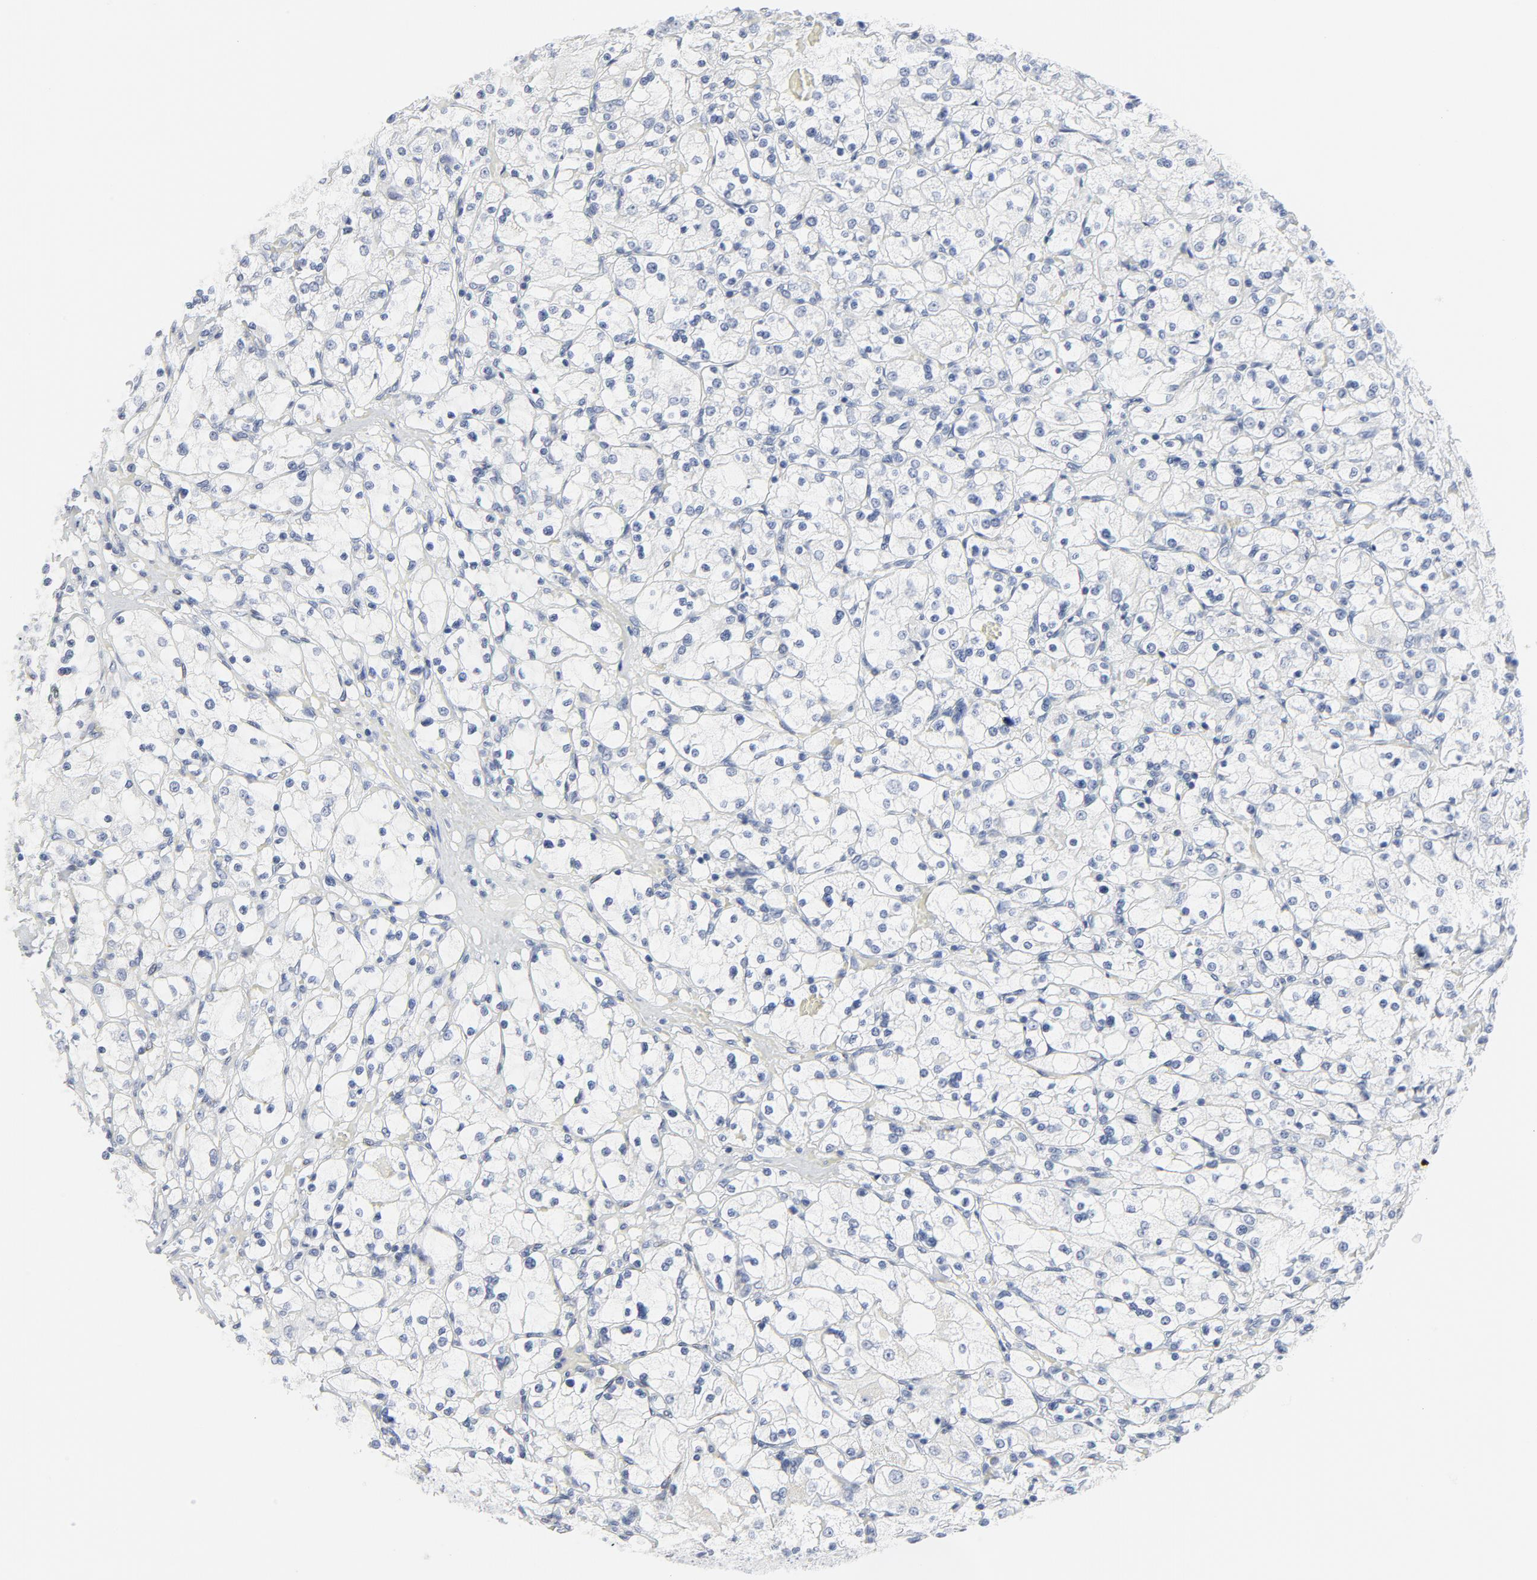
{"staining": {"intensity": "negative", "quantity": "none", "location": "none"}, "tissue": "renal cancer", "cell_type": "Tumor cells", "image_type": "cancer", "snomed": [{"axis": "morphology", "description": "Adenocarcinoma, NOS"}, {"axis": "topography", "description": "Kidney"}], "caption": "The immunohistochemistry (IHC) micrograph has no significant positivity in tumor cells of adenocarcinoma (renal) tissue.", "gene": "TUBB1", "patient": {"sex": "female", "age": 83}}